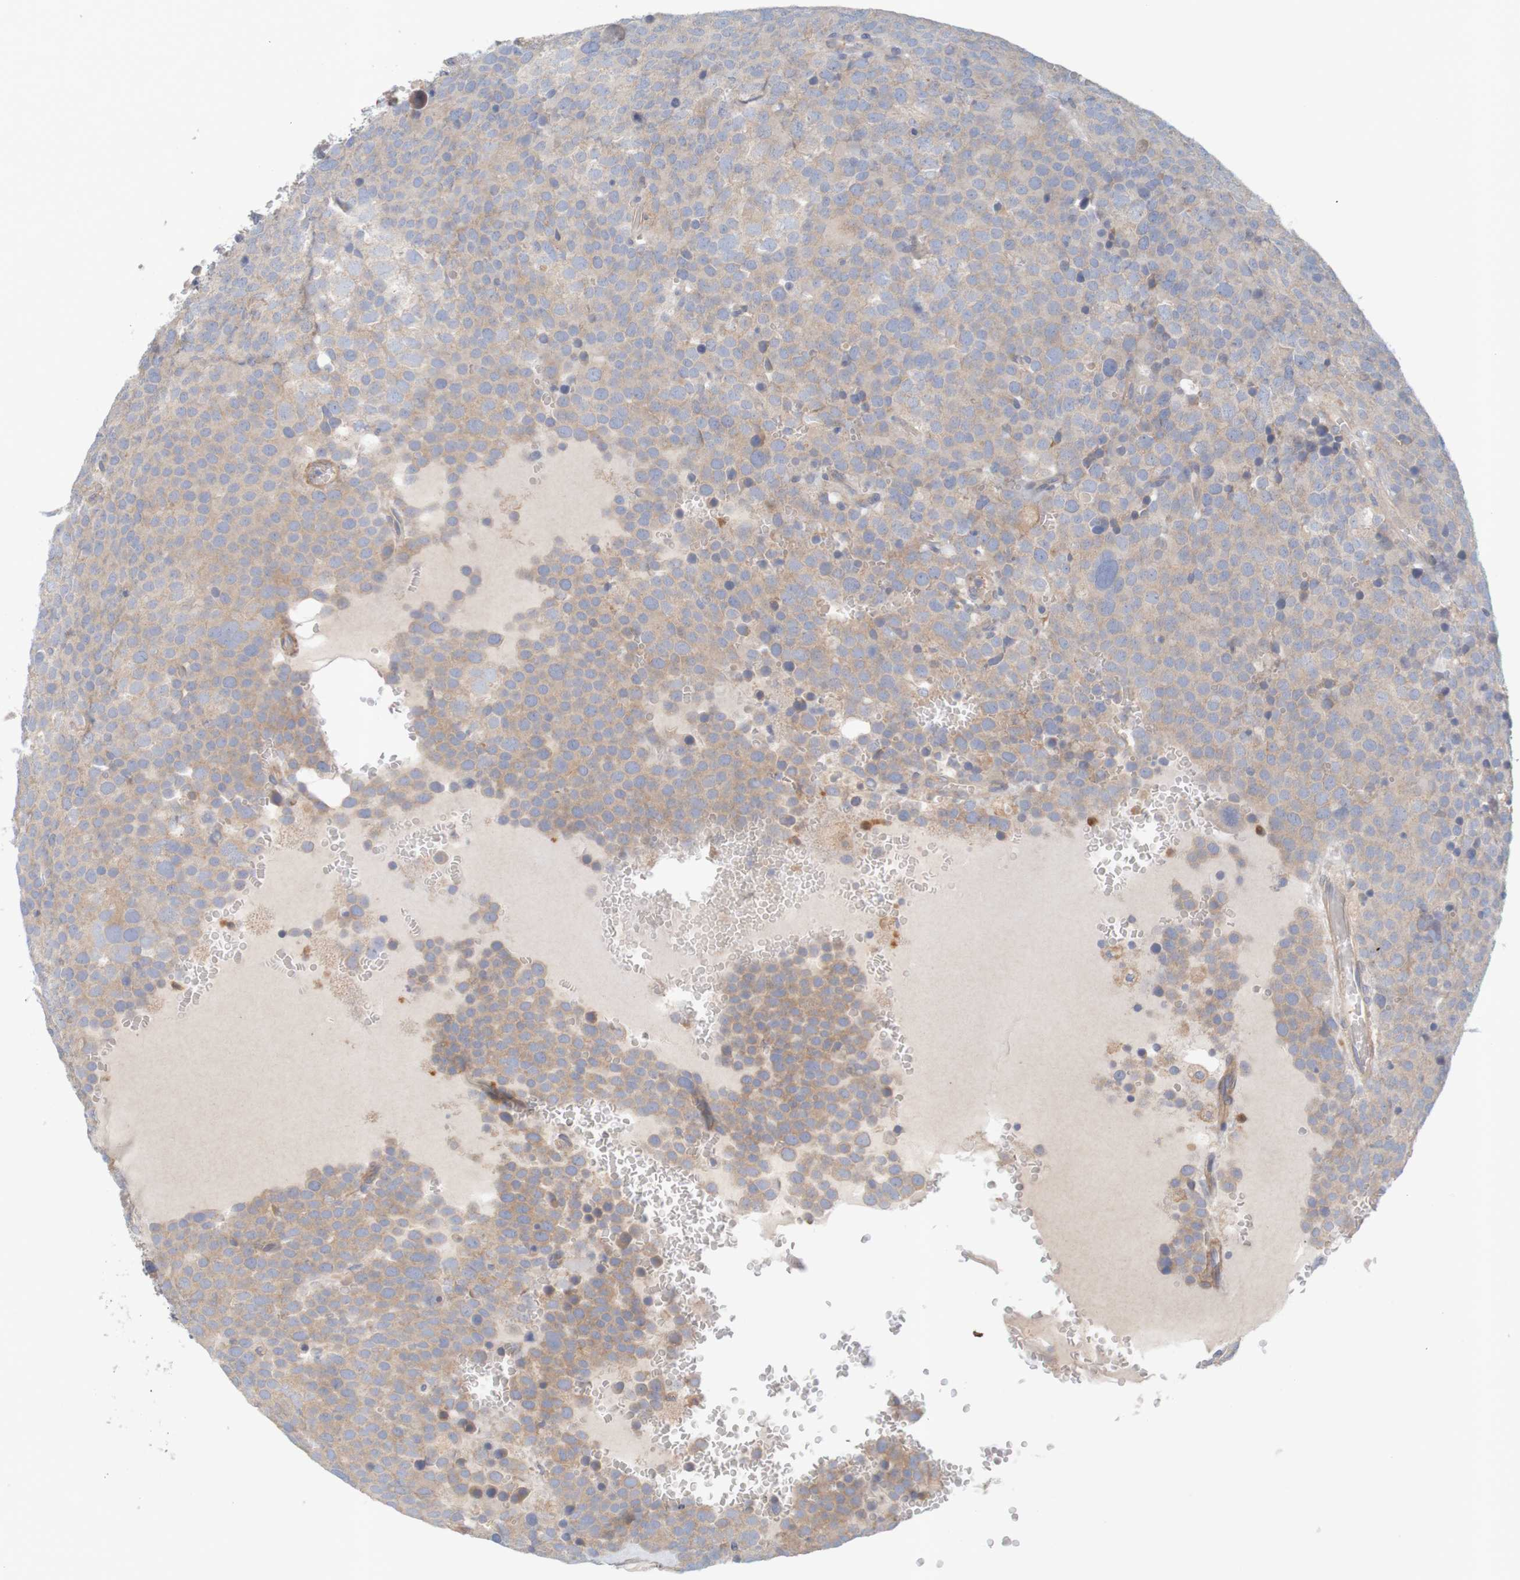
{"staining": {"intensity": "weak", "quantity": "<25%", "location": "cytoplasmic/membranous"}, "tissue": "testis cancer", "cell_type": "Tumor cells", "image_type": "cancer", "snomed": [{"axis": "morphology", "description": "Seminoma, NOS"}, {"axis": "topography", "description": "Testis"}], "caption": "Human testis cancer stained for a protein using immunohistochemistry (IHC) reveals no positivity in tumor cells.", "gene": "KRT23", "patient": {"sex": "male", "age": 71}}